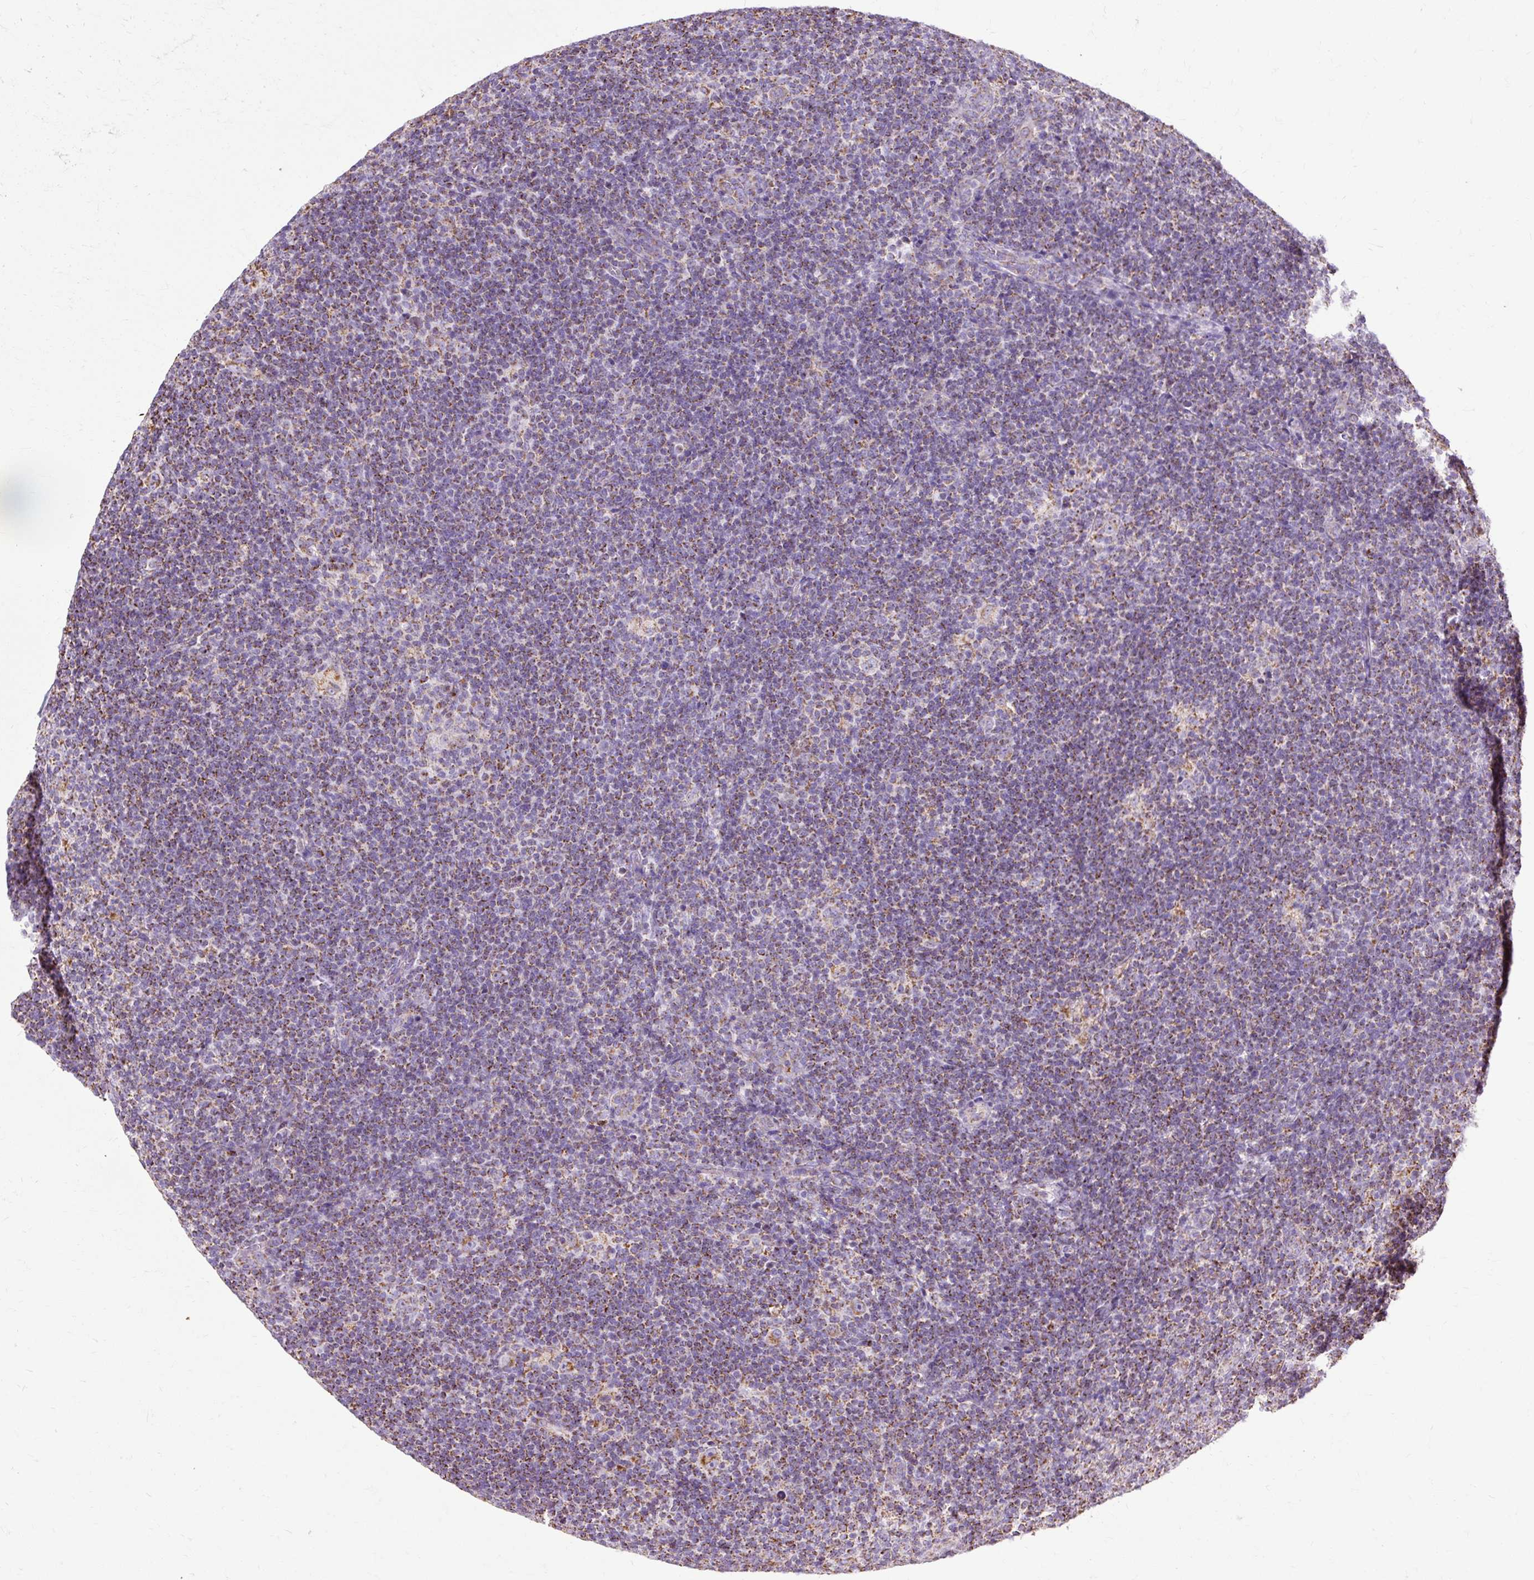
{"staining": {"intensity": "moderate", "quantity": ">75%", "location": "cytoplasmic/membranous"}, "tissue": "lymphoma", "cell_type": "Tumor cells", "image_type": "cancer", "snomed": [{"axis": "morphology", "description": "Hodgkin's disease, NOS"}, {"axis": "topography", "description": "Lymph node"}], "caption": "About >75% of tumor cells in human Hodgkin's disease demonstrate moderate cytoplasmic/membranous protein expression as visualized by brown immunohistochemical staining.", "gene": "DLAT", "patient": {"sex": "female", "age": 57}}